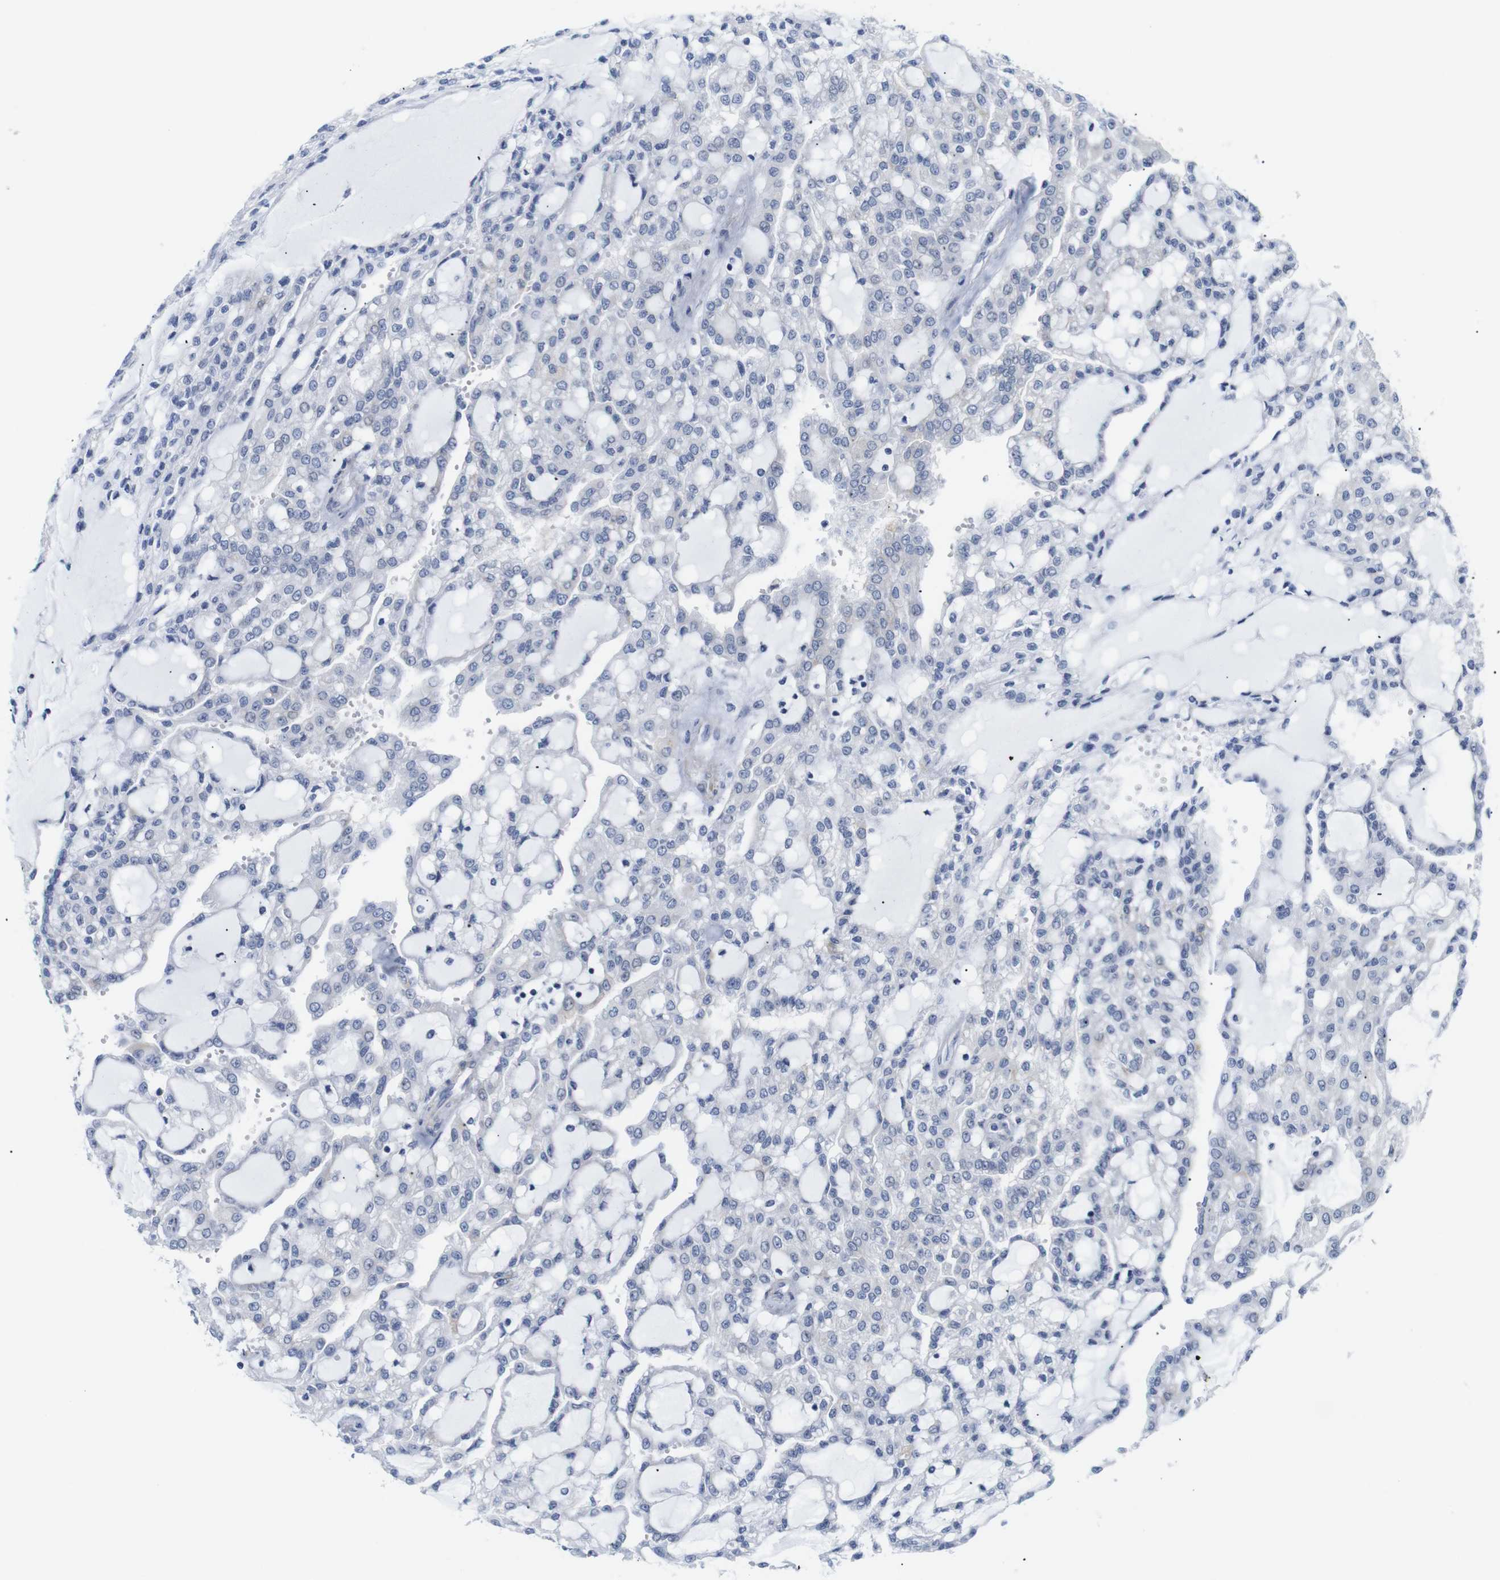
{"staining": {"intensity": "negative", "quantity": "none", "location": "none"}, "tissue": "renal cancer", "cell_type": "Tumor cells", "image_type": "cancer", "snomed": [{"axis": "morphology", "description": "Adenocarcinoma, NOS"}, {"axis": "topography", "description": "Kidney"}], "caption": "A high-resolution histopathology image shows immunohistochemistry staining of adenocarcinoma (renal), which displays no significant staining in tumor cells.", "gene": "STMN3", "patient": {"sex": "male", "age": 63}}